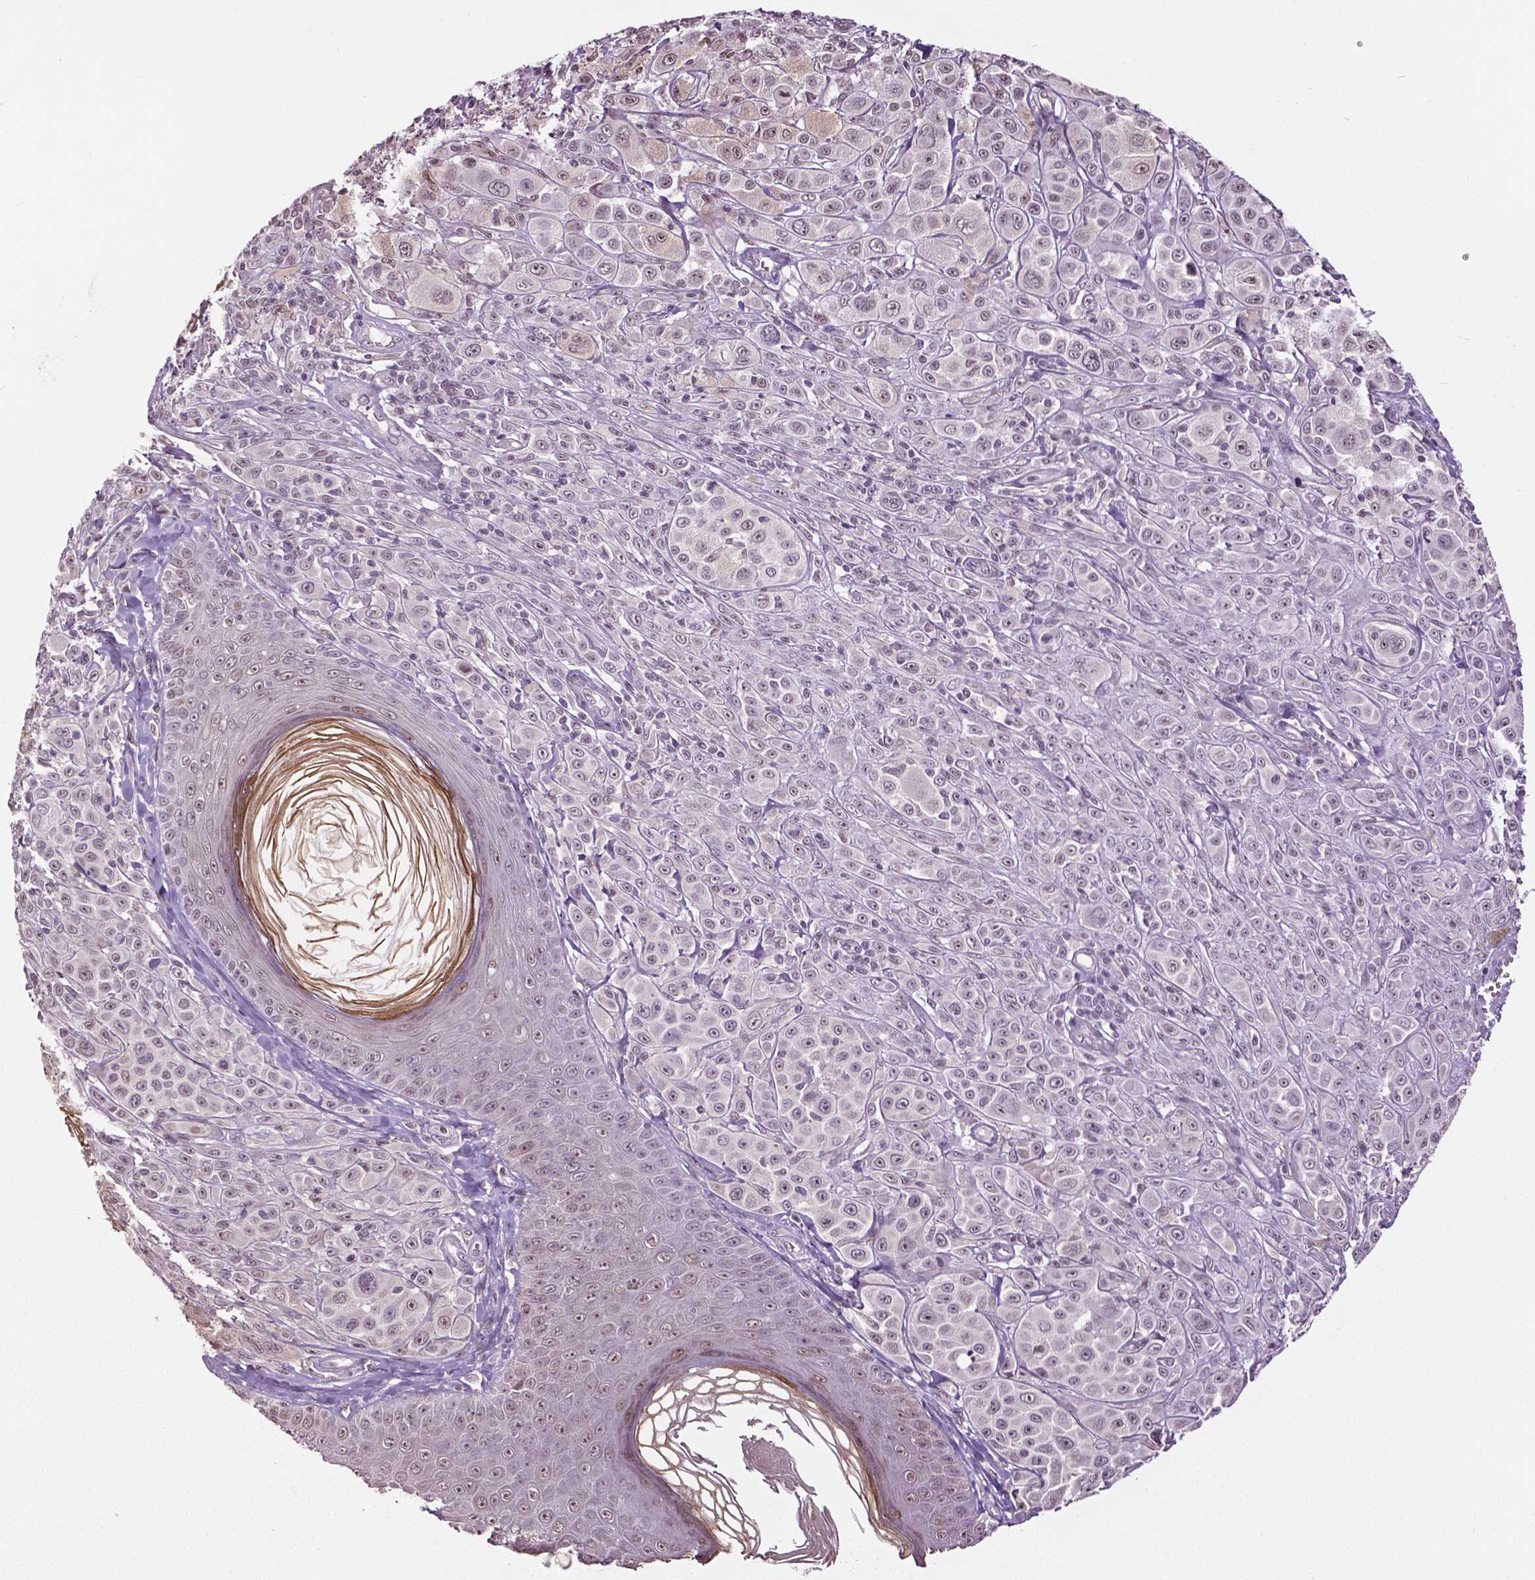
{"staining": {"intensity": "weak", "quantity": "25%-75%", "location": "nuclear"}, "tissue": "melanoma", "cell_type": "Tumor cells", "image_type": "cancer", "snomed": [{"axis": "morphology", "description": "Malignant melanoma, NOS"}, {"axis": "topography", "description": "Skin"}], "caption": "Melanoma stained with a protein marker shows weak staining in tumor cells.", "gene": "DLX5", "patient": {"sex": "male", "age": 67}}